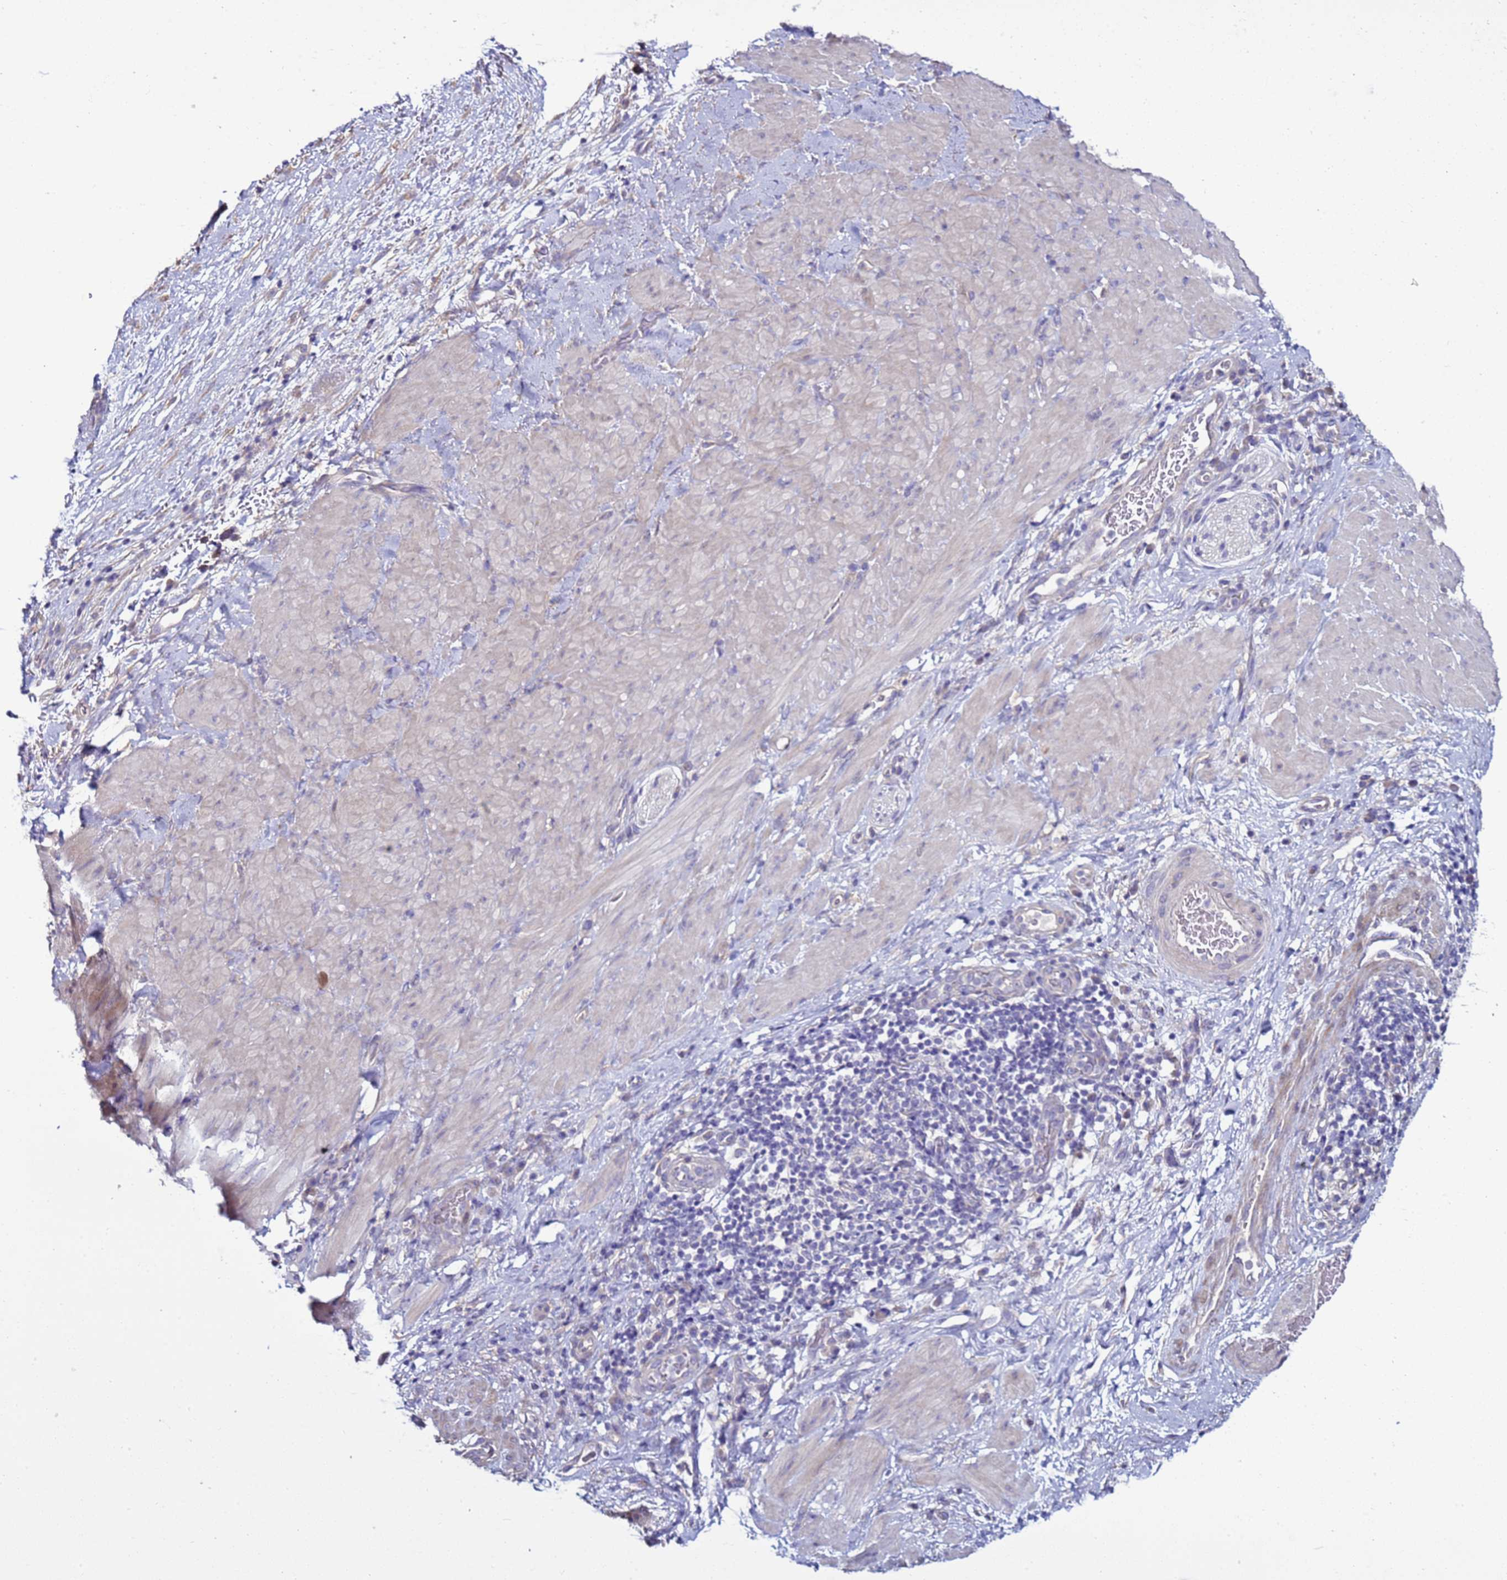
{"staining": {"intensity": "negative", "quantity": "none", "location": "none"}, "tissue": "stomach cancer", "cell_type": "Tumor cells", "image_type": "cancer", "snomed": [{"axis": "morphology", "description": "Normal tissue, NOS"}, {"axis": "morphology", "description": "Adenocarcinoma, NOS"}, {"axis": "topography", "description": "Stomach"}], "caption": "Stomach cancer was stained to show a protein in brown. There is no significant positivity in tumor cells. (DAB (3,3'-diaminobenzidine) IHC, high magnification).", "gene": "RABL2B", "patient": {"sex": "female", "age": 64}}